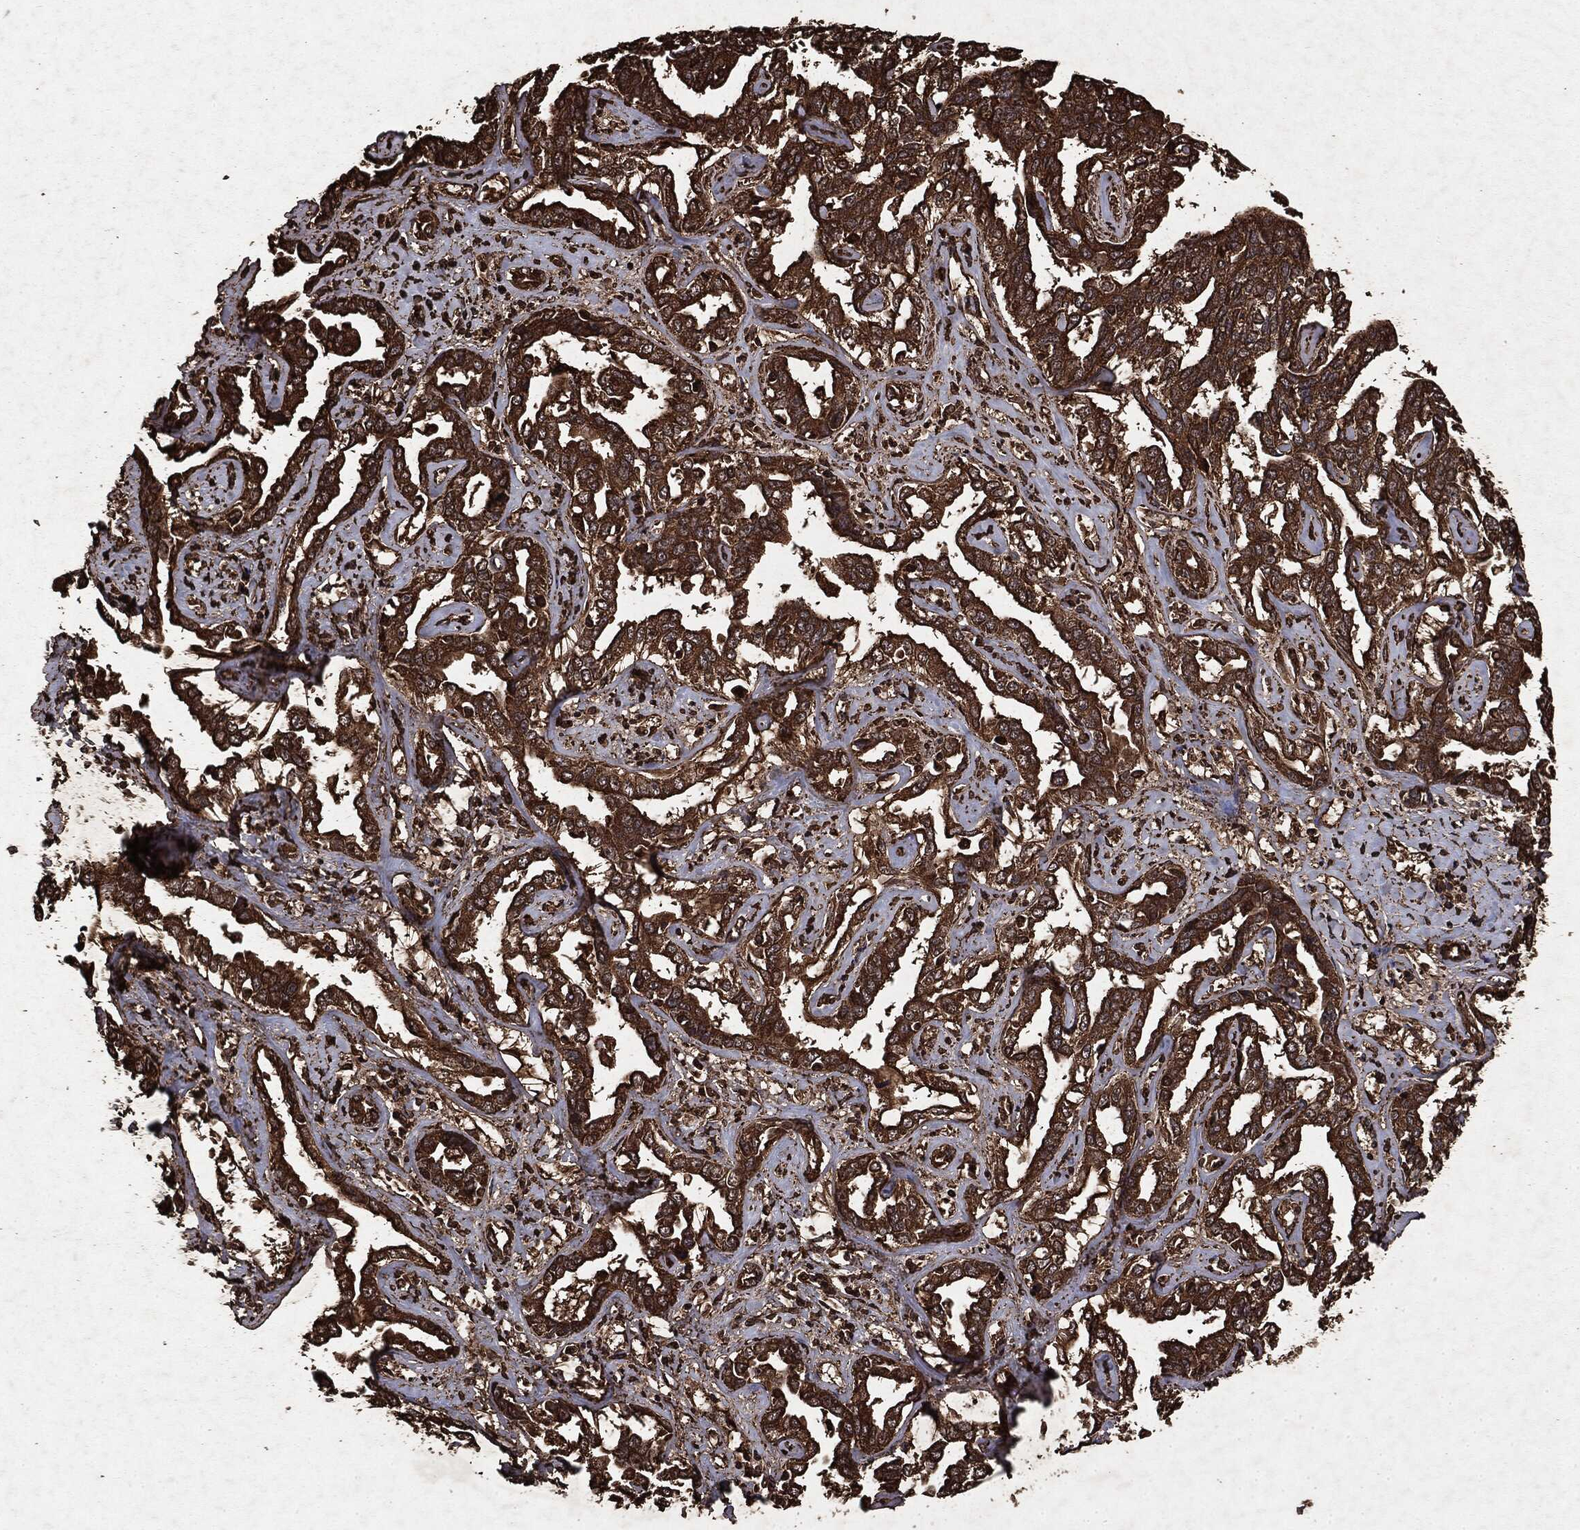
{"staining": {"intensity": "strong", "quantity": ">75%", "location": "cytoplasmic/membranous"}, "tissue": "liver cancer", "cell_type": "Tumor cells", "image_type": "cancer", "snomed": [{"axis": "morphology", "description": "Cholangiocarcinoma"}, {"axis": "topography", "description": "Liver"}], "caption": "An image of human liver cancer (cholangiocarcinoma) stained for a protein shows strong cytoplasmic/membranous brown staining in tumor cells. (Stains: DAB in brown, nuclei in blue, Microscopy: brightfield microscopy at high magnification).", "gene": "ARAF", "patient": {"sex": "male", "age": 59}}